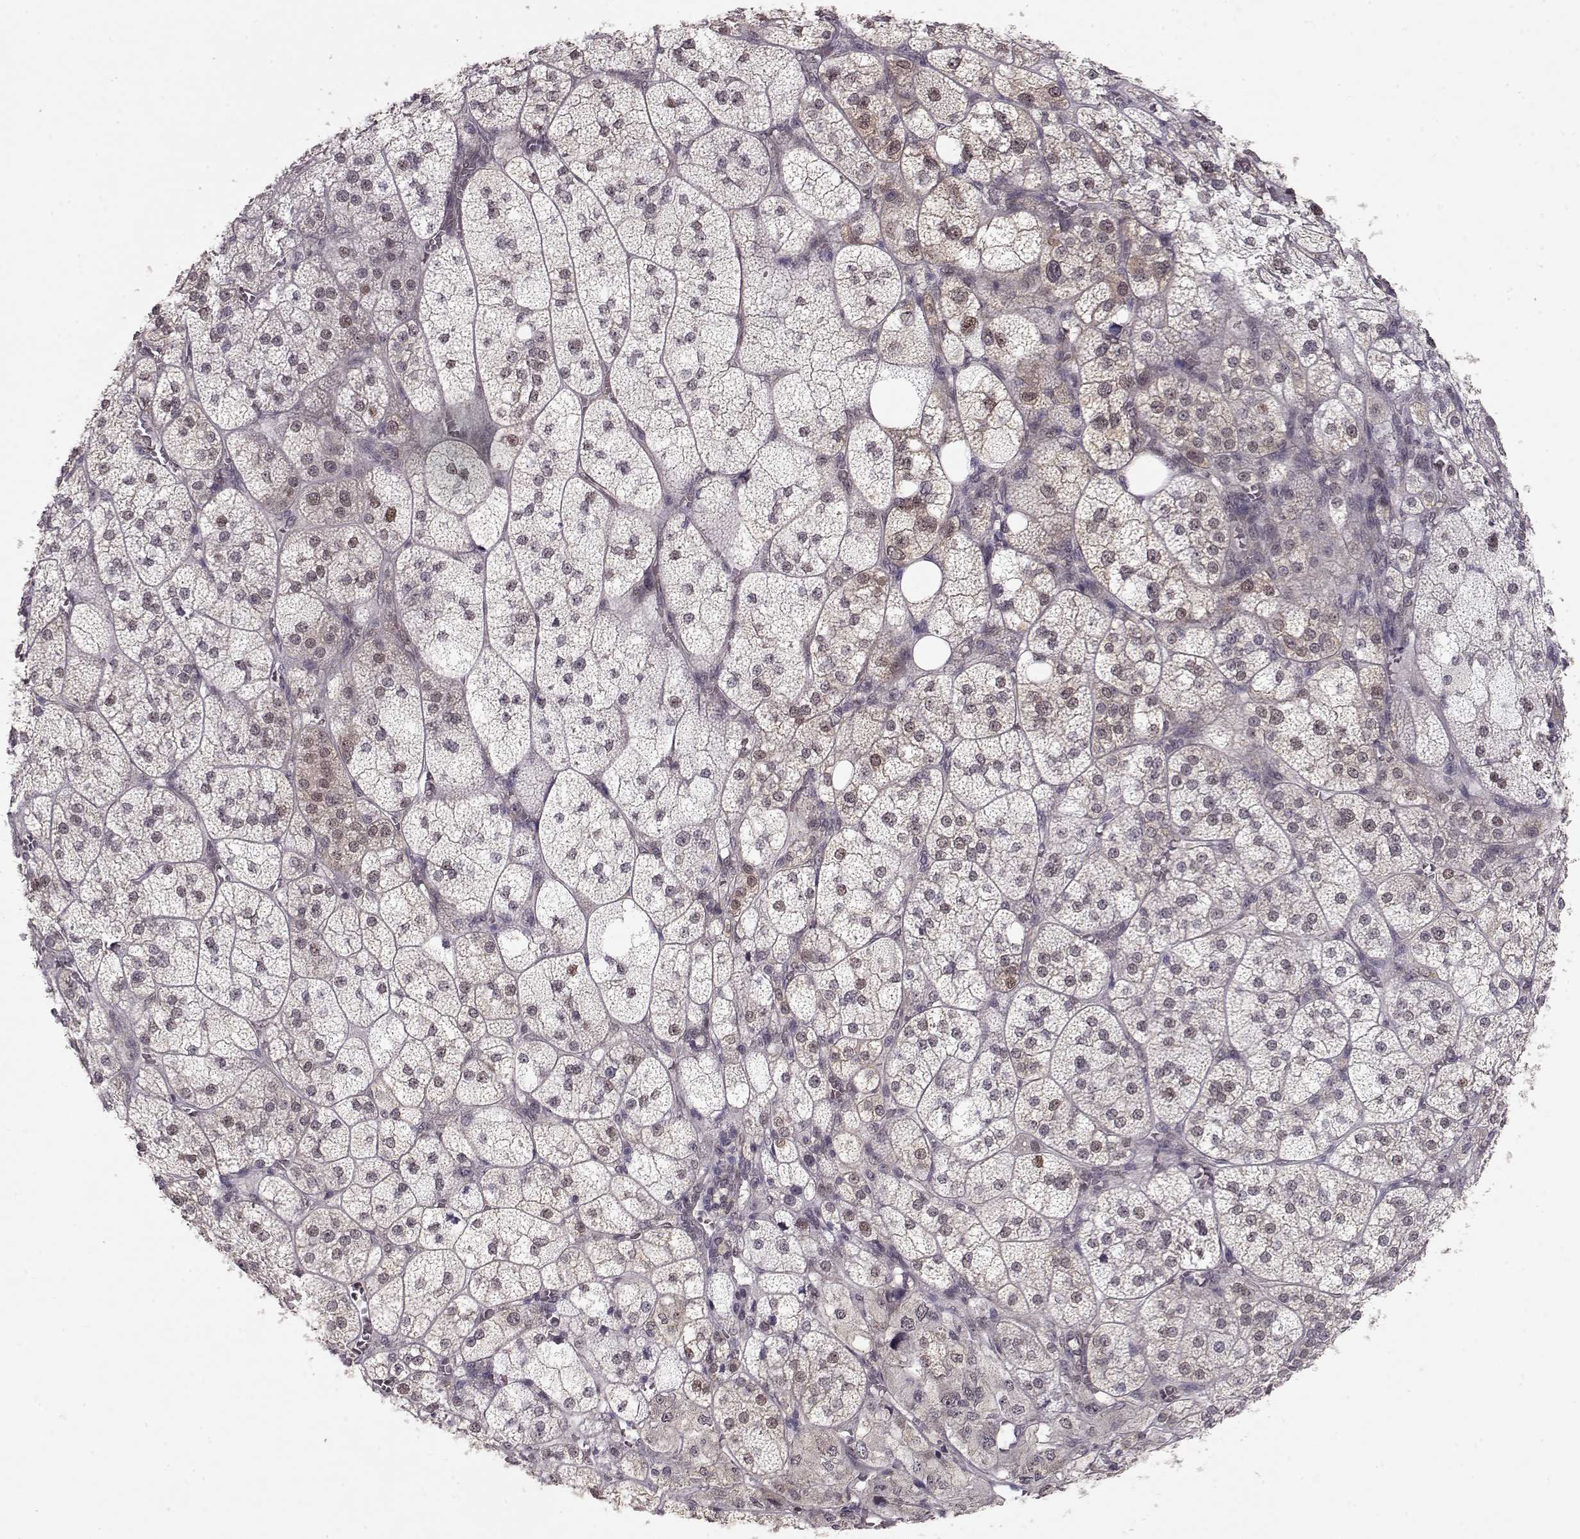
{"staining": {"intensity": "moderate", "quantity": "<25%", "location": "nuclear"}, "tissue": "adrenal gland", "cell_type": "Glandular cells", "image_type": "normal", "snomed": [{"axis": "morphology", "description": "Normal tissue, NOS"}, {"axis": "topography", "description": "Adrenal gland"}], "caption": "IHC histopathology image of unremarkable adrenal gland stained for a protein (brown), which demonstrates low levels of moderate nuclear expression in approximately <25% of glandular cells.", "gene": "CDK4", "patient": {"sex": "female", "age": 60}}